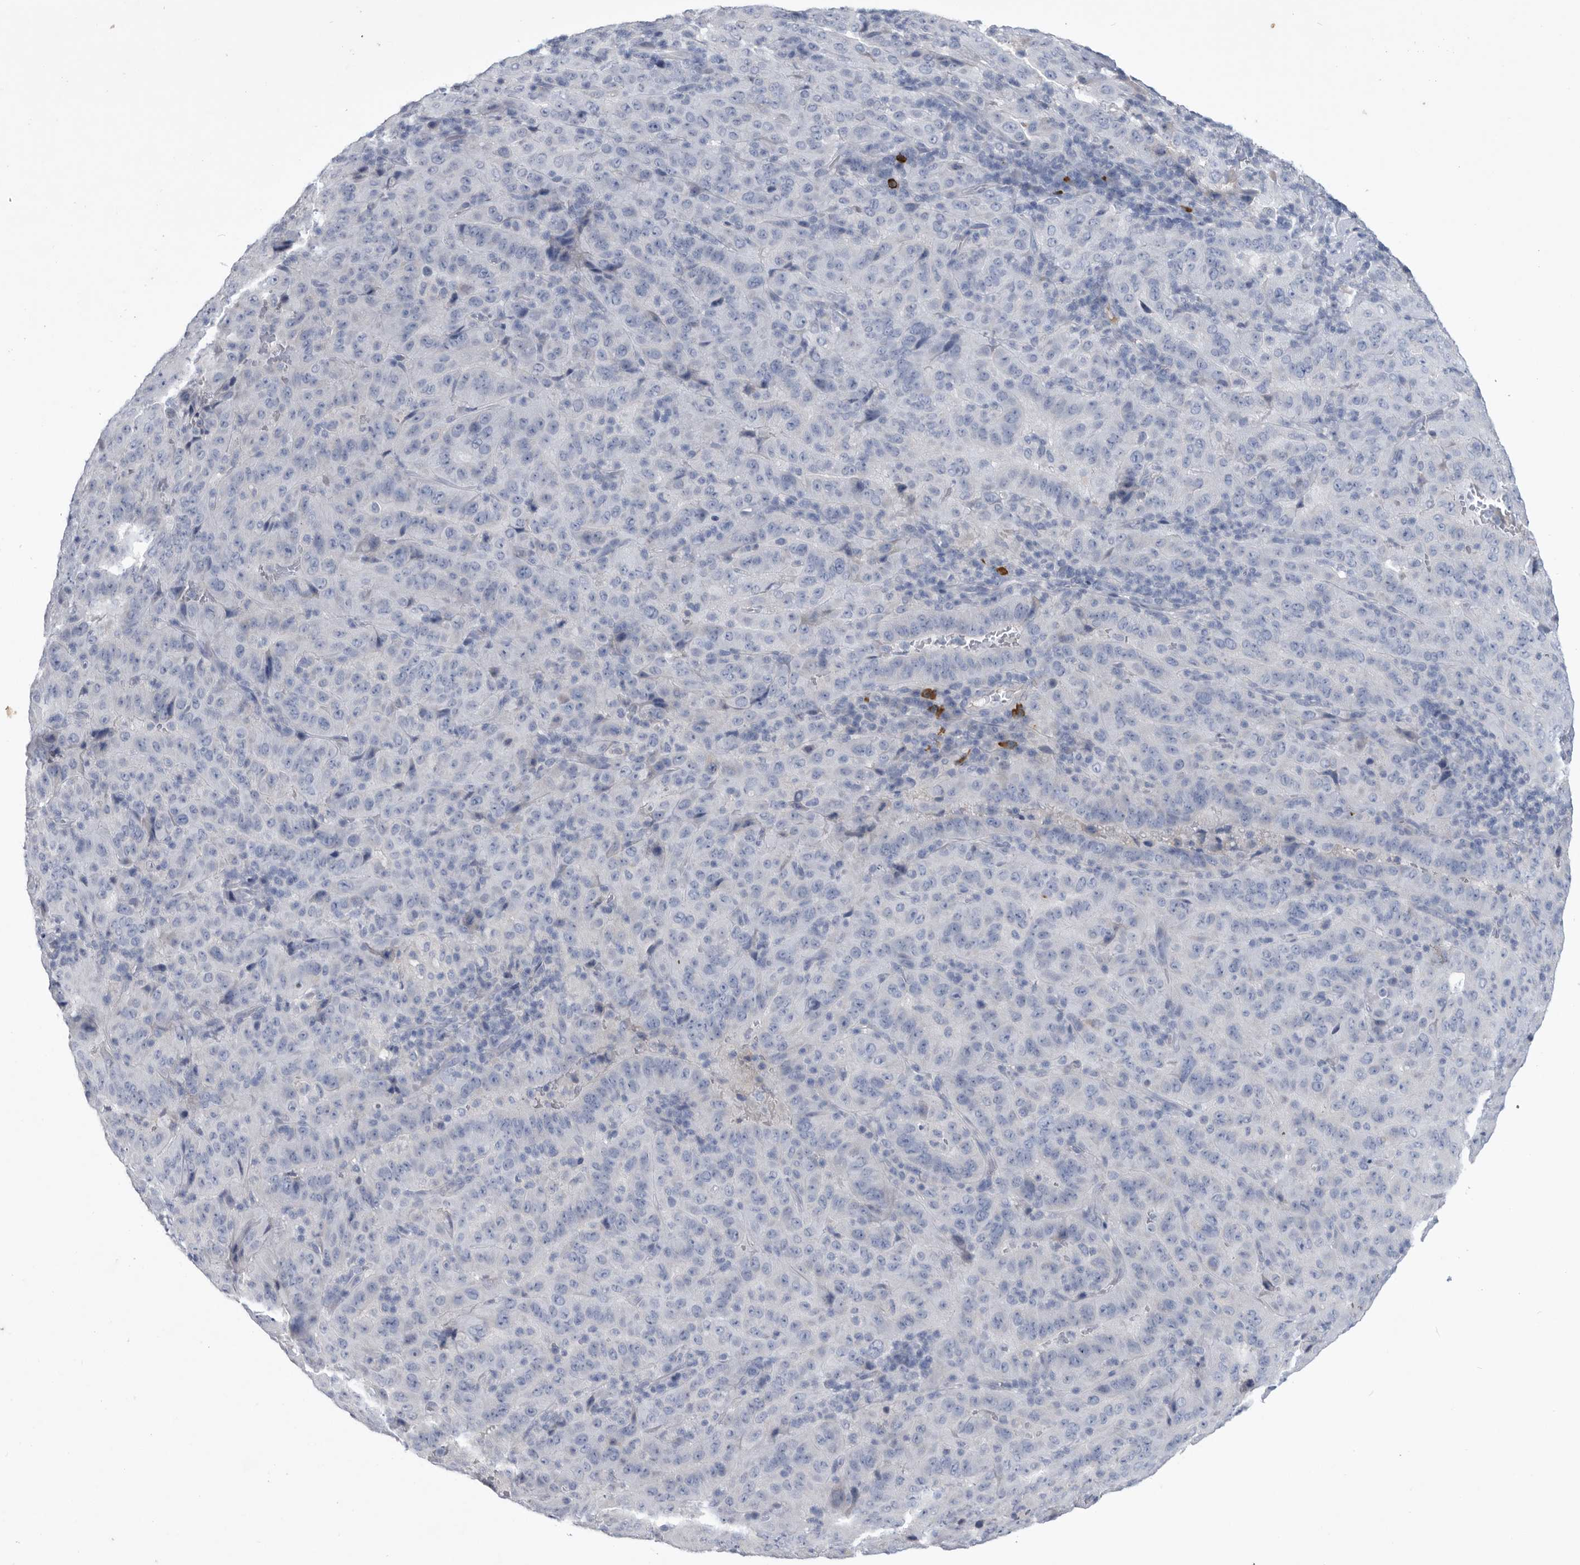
{"staining": {"intensity": "negative", "quantity": "none", "location": "none"}, "tissue": "pancreatic cancer", "cell_type": "Tumor cells", "image_type": "cancer", "snomed": [{"axis": "morphology", "description": "Adenocarcinoma, NOS"}, {"axis": "topography", "description": "Pancreas"}], "caption": "Immunohistochemistry of human pancreatic cancer reveals no positivity in tumor cells.", "gene": "BTBD6", "patient": {"sex": "male", "age": 63}}